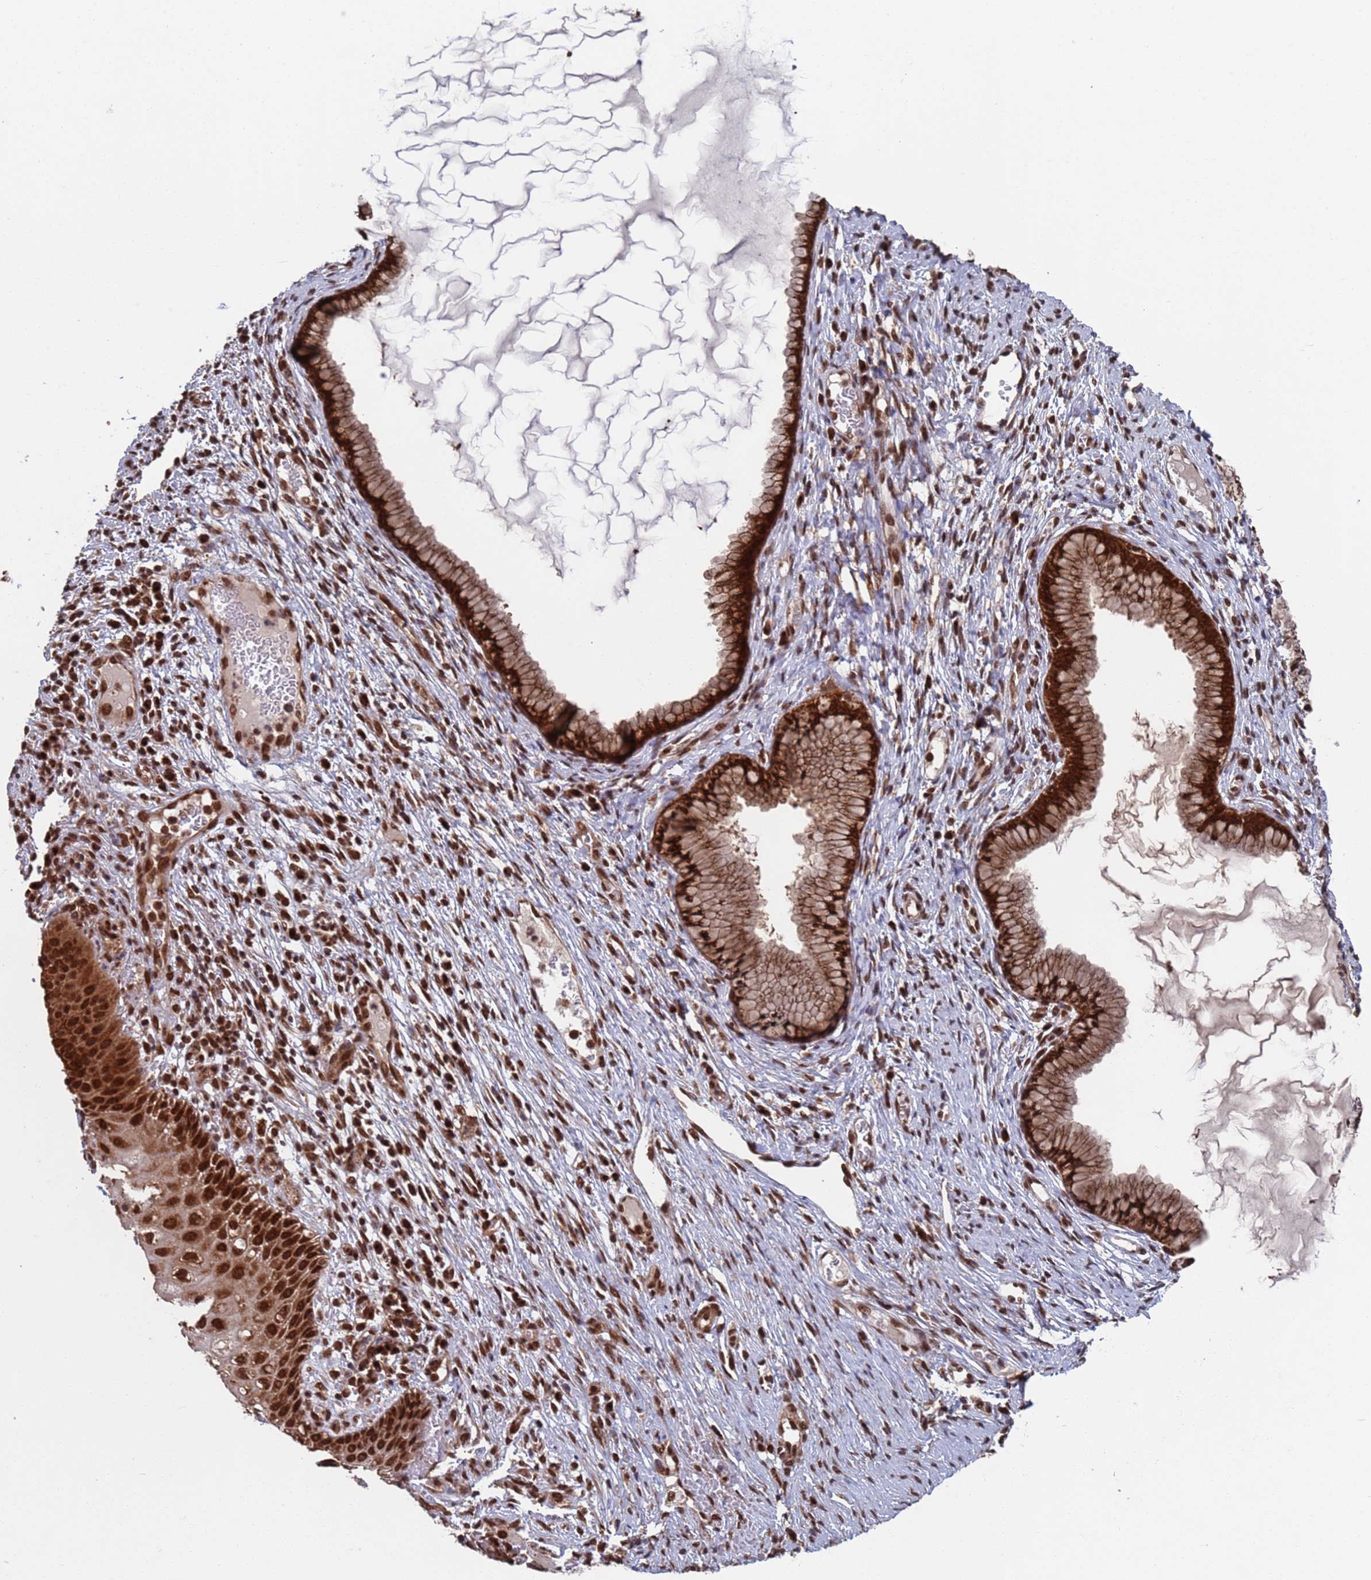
{"staining": {"intensity": "strong", "quantity": ">75%", "location": "cytoplasmic/membranous,nuclear"}, "tissue": "cervix", "cell_type": "Glandular cells", "image_type": "normal", "snomed": [{"axis": "morphology", "description": "Normal tissue, NOS"}, {"axis": "topography", "description": "Cervix"}], "caption": "Human cervix stained with a brown dye demonstrates strong cytoplasmic/membranous,nuclear positive positivity in about >75% of glandular cells.", "gene": "FUBP3", "patient": {"sex": "female", "age": 42}}